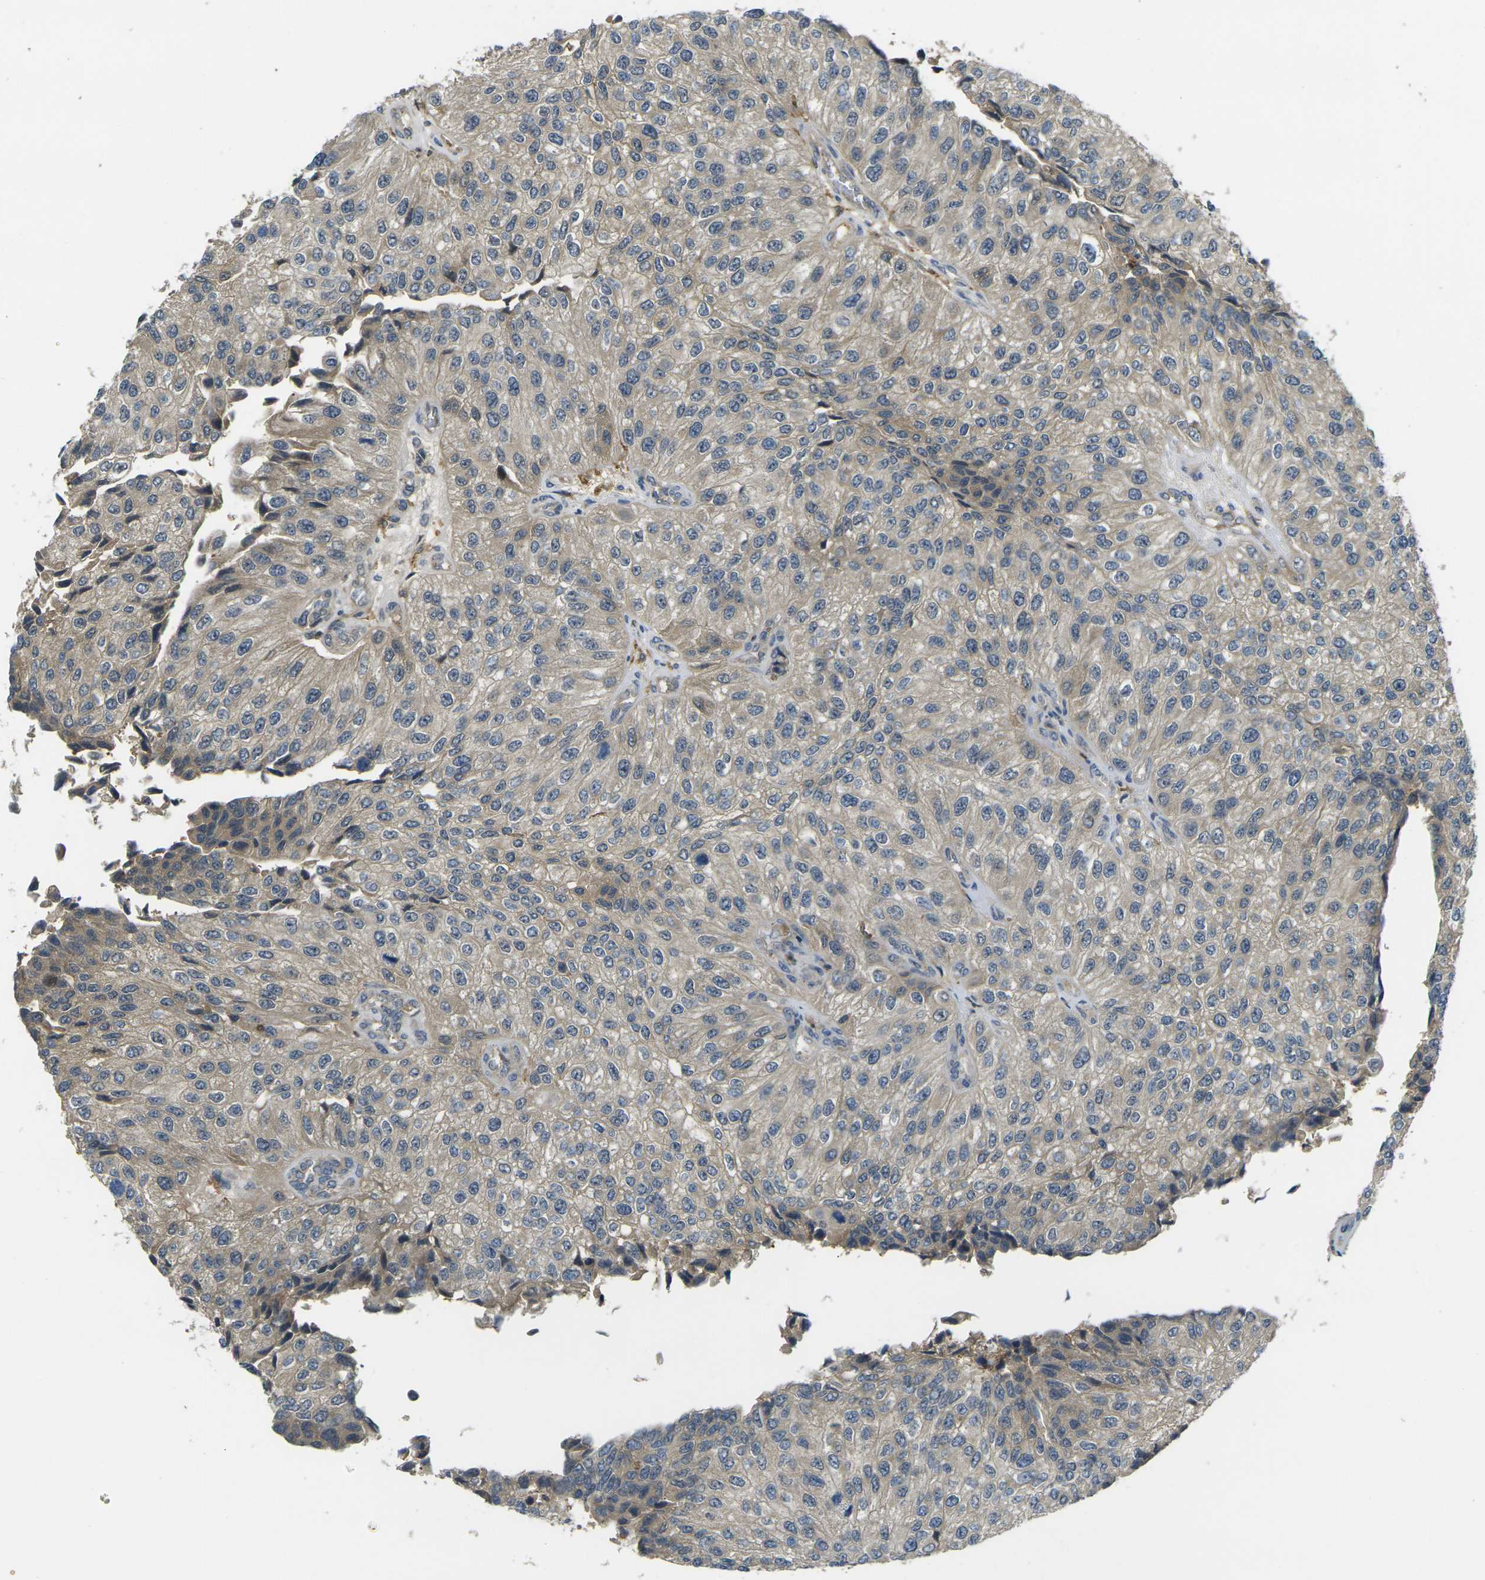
{"staining": {"intensity": "weak", "quantity": ">75%", "location": "cytoplasmic/membranous"}, "tissue": "urothelial cancer", "cell_type": "Tumor cells", "image_type": "cancer", "snomed": [{"axis": "morphology", "description": "Urothelial carcinoma, High grade"}, {"axis": "topography", "description": "Kidney"}, {"axis": "topography", "description": "Urinary bladder"}], "caption": "Urothelial carcinoma (high-grade) stained with IHC demonstrates weak cytoplasmic/membranous positivity in about >75% of tumor cells.", "gene": "PIGL", "patient": {"sex": "male", "age": 77}}